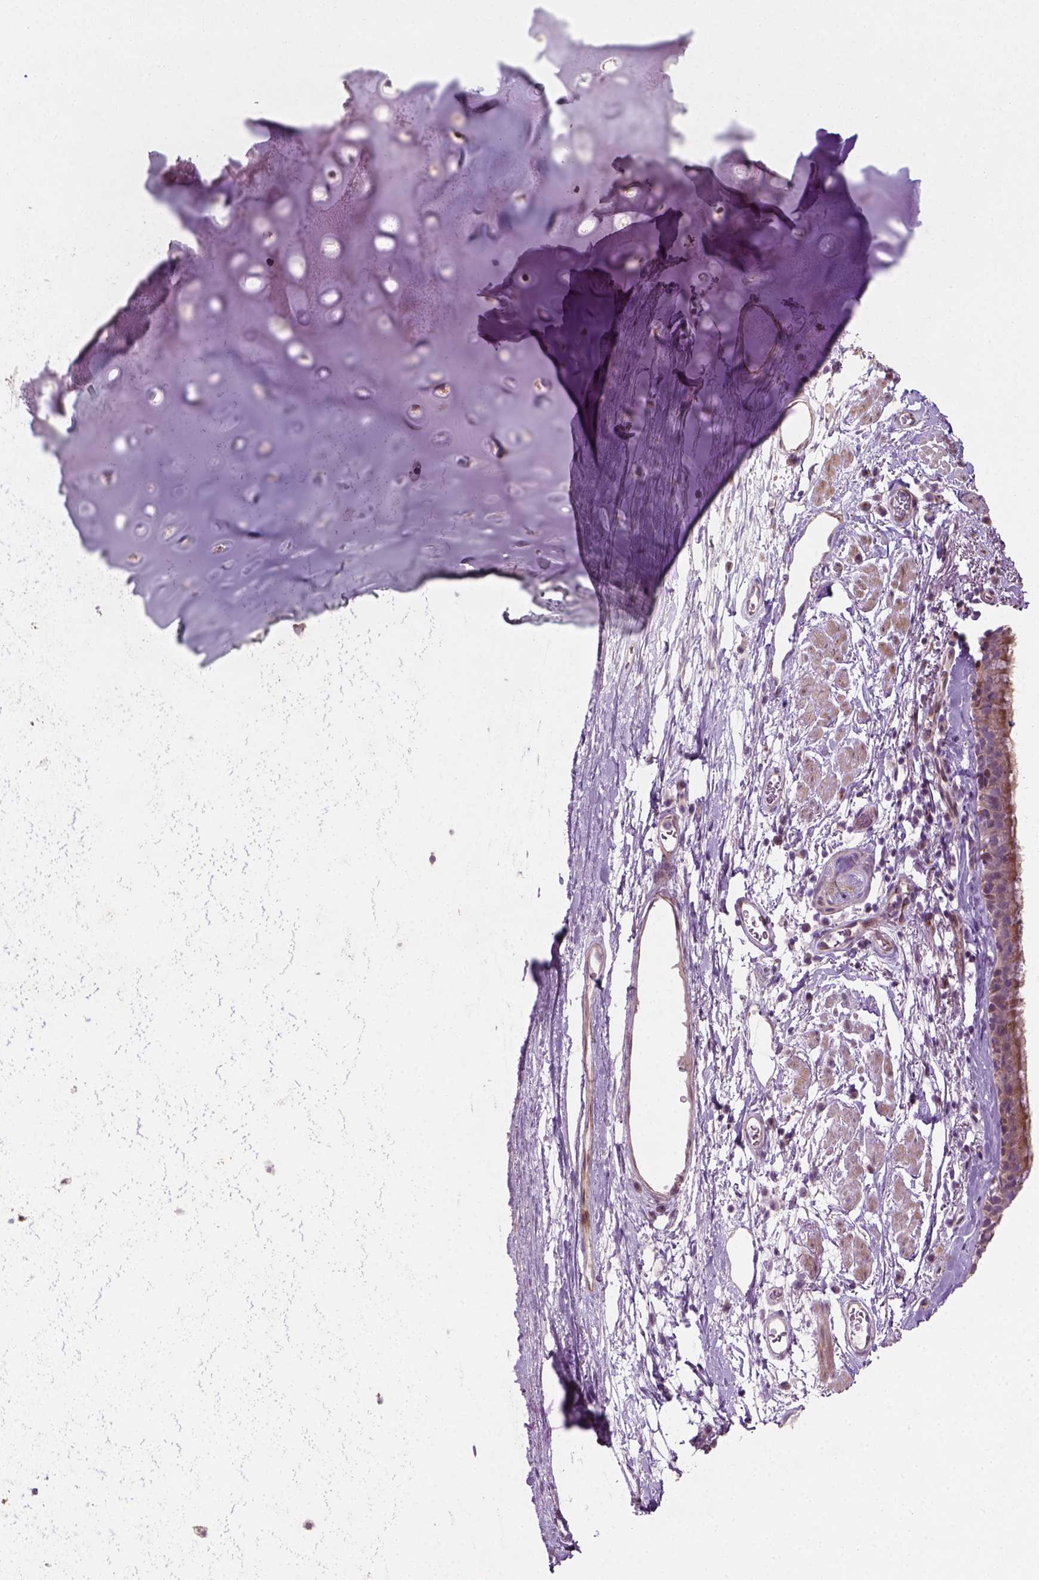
{"staining": {"intensity": "moderate", "quantity": "25%-75%", "location": "cytoplasmic/membranous"}, "tissue": "bronchus", "cell_type": "Respiratory epithelial cells", "image_type": "normal", "snomed": [{"axis": "morphology", "description": "Normal tissue, NOS"}, {"axis": "topography", "description": "Cartilage tissue"}, {"axis": "topography", "description": "Bronchus"}], "caption": "This is a micrograph of IHC staining of unremarkable bronchus, which shows moderate positivity in the cytoplasmic/membranous of respiratory epithelial cells.", "gene": "PKP3", "patient": {"sex": "male", "age": 58}}